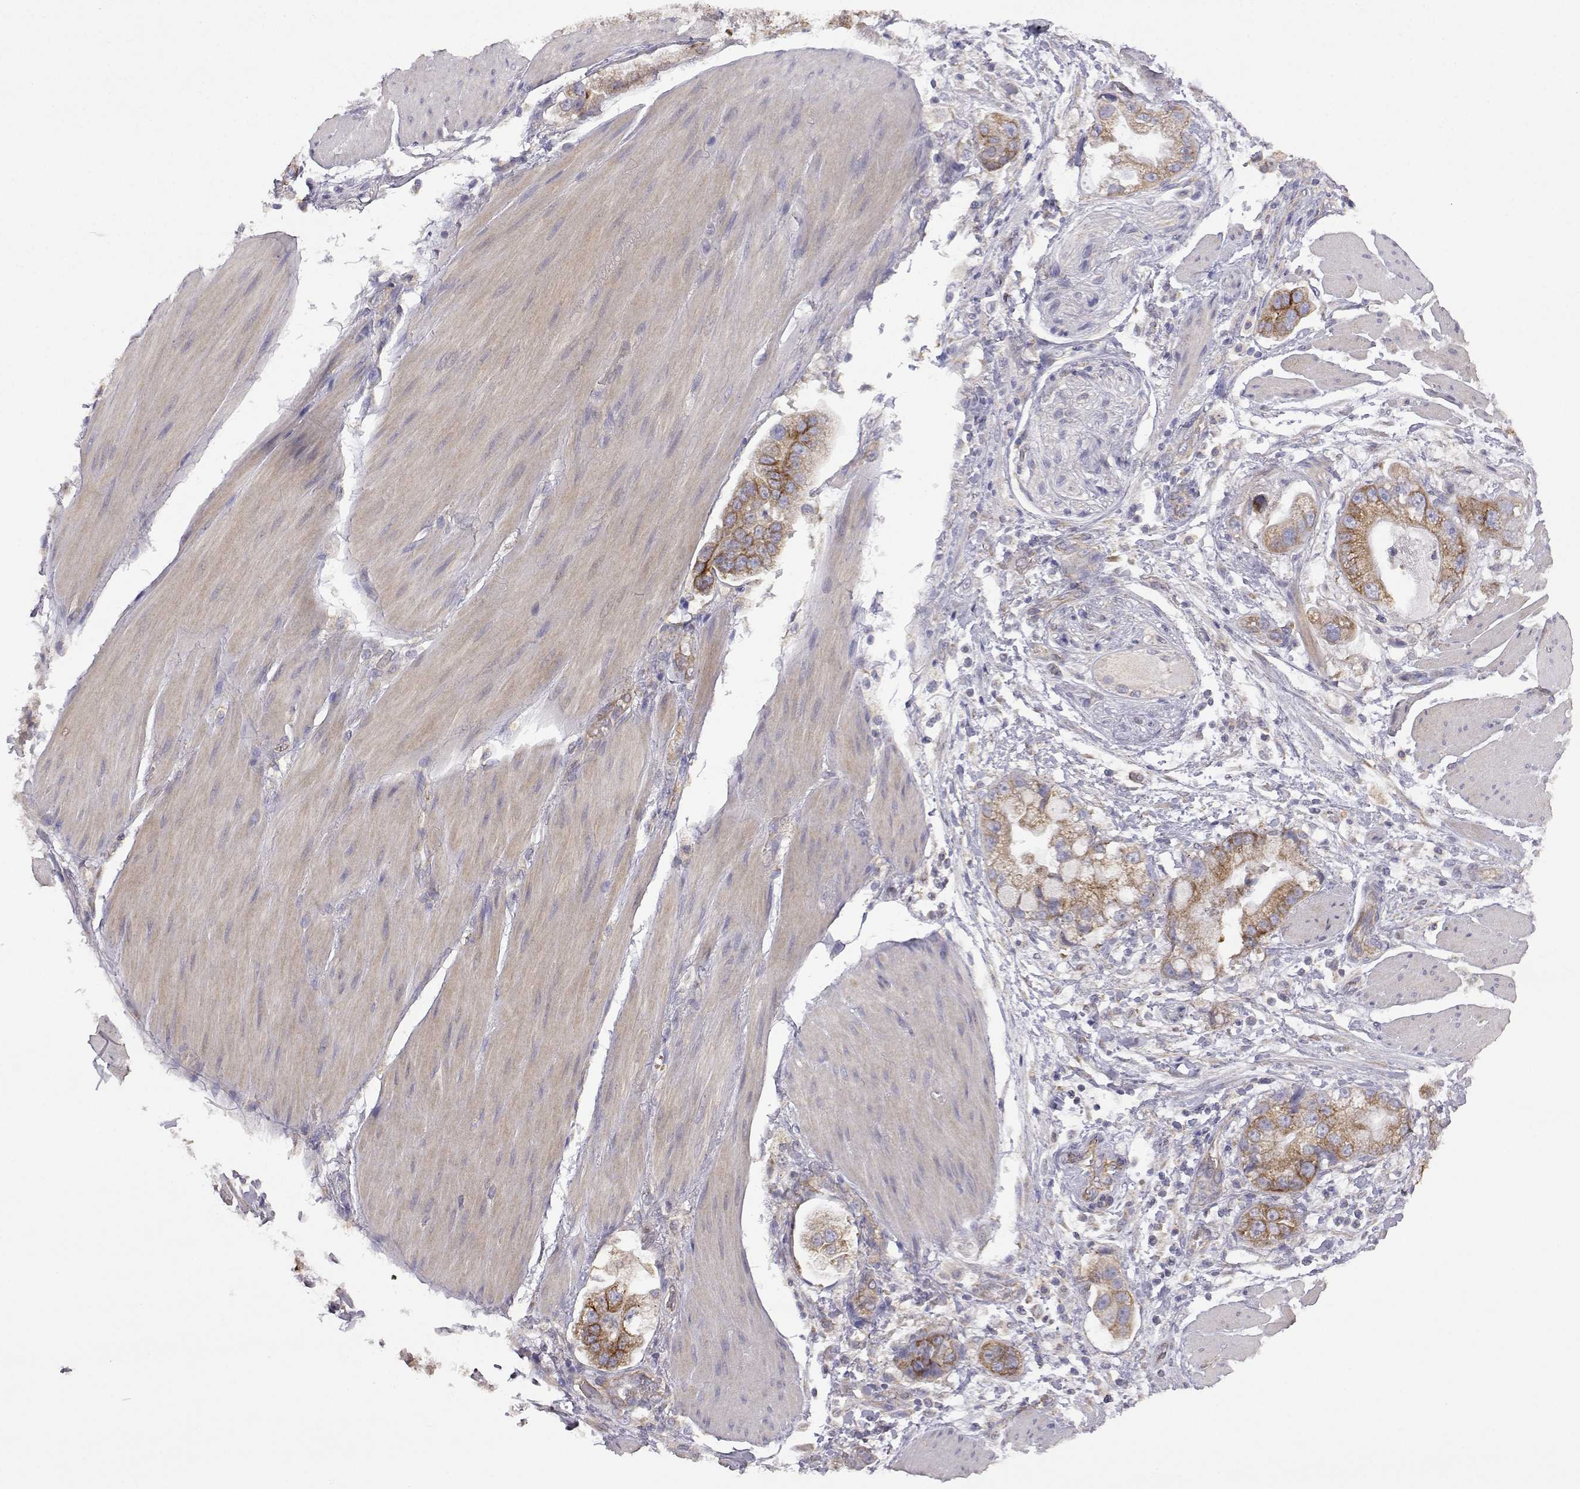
{"staining": {"intensity": "moderate", "quantity": "25%-75%", "location": "cytoplasmic/membranous"}, "tissue": "stomach cancer", "cell_type": "Tumor cells", "image_type": "cancer", "snomed": [{"axis": "morphology", "description": "Adenocarcinoma, NOS"}, {"axis": "topography", "description": "Stomach"}], "caption": "High-power microscopy captured an IHC micrograph of stomach cancer (adenocarcinoma), revealing moderate cytoplasmic/membranous positivity in about 25%-75% of tumor cells.", "gene": "DDC", "patient": {"sex": "male", "age": 59}}